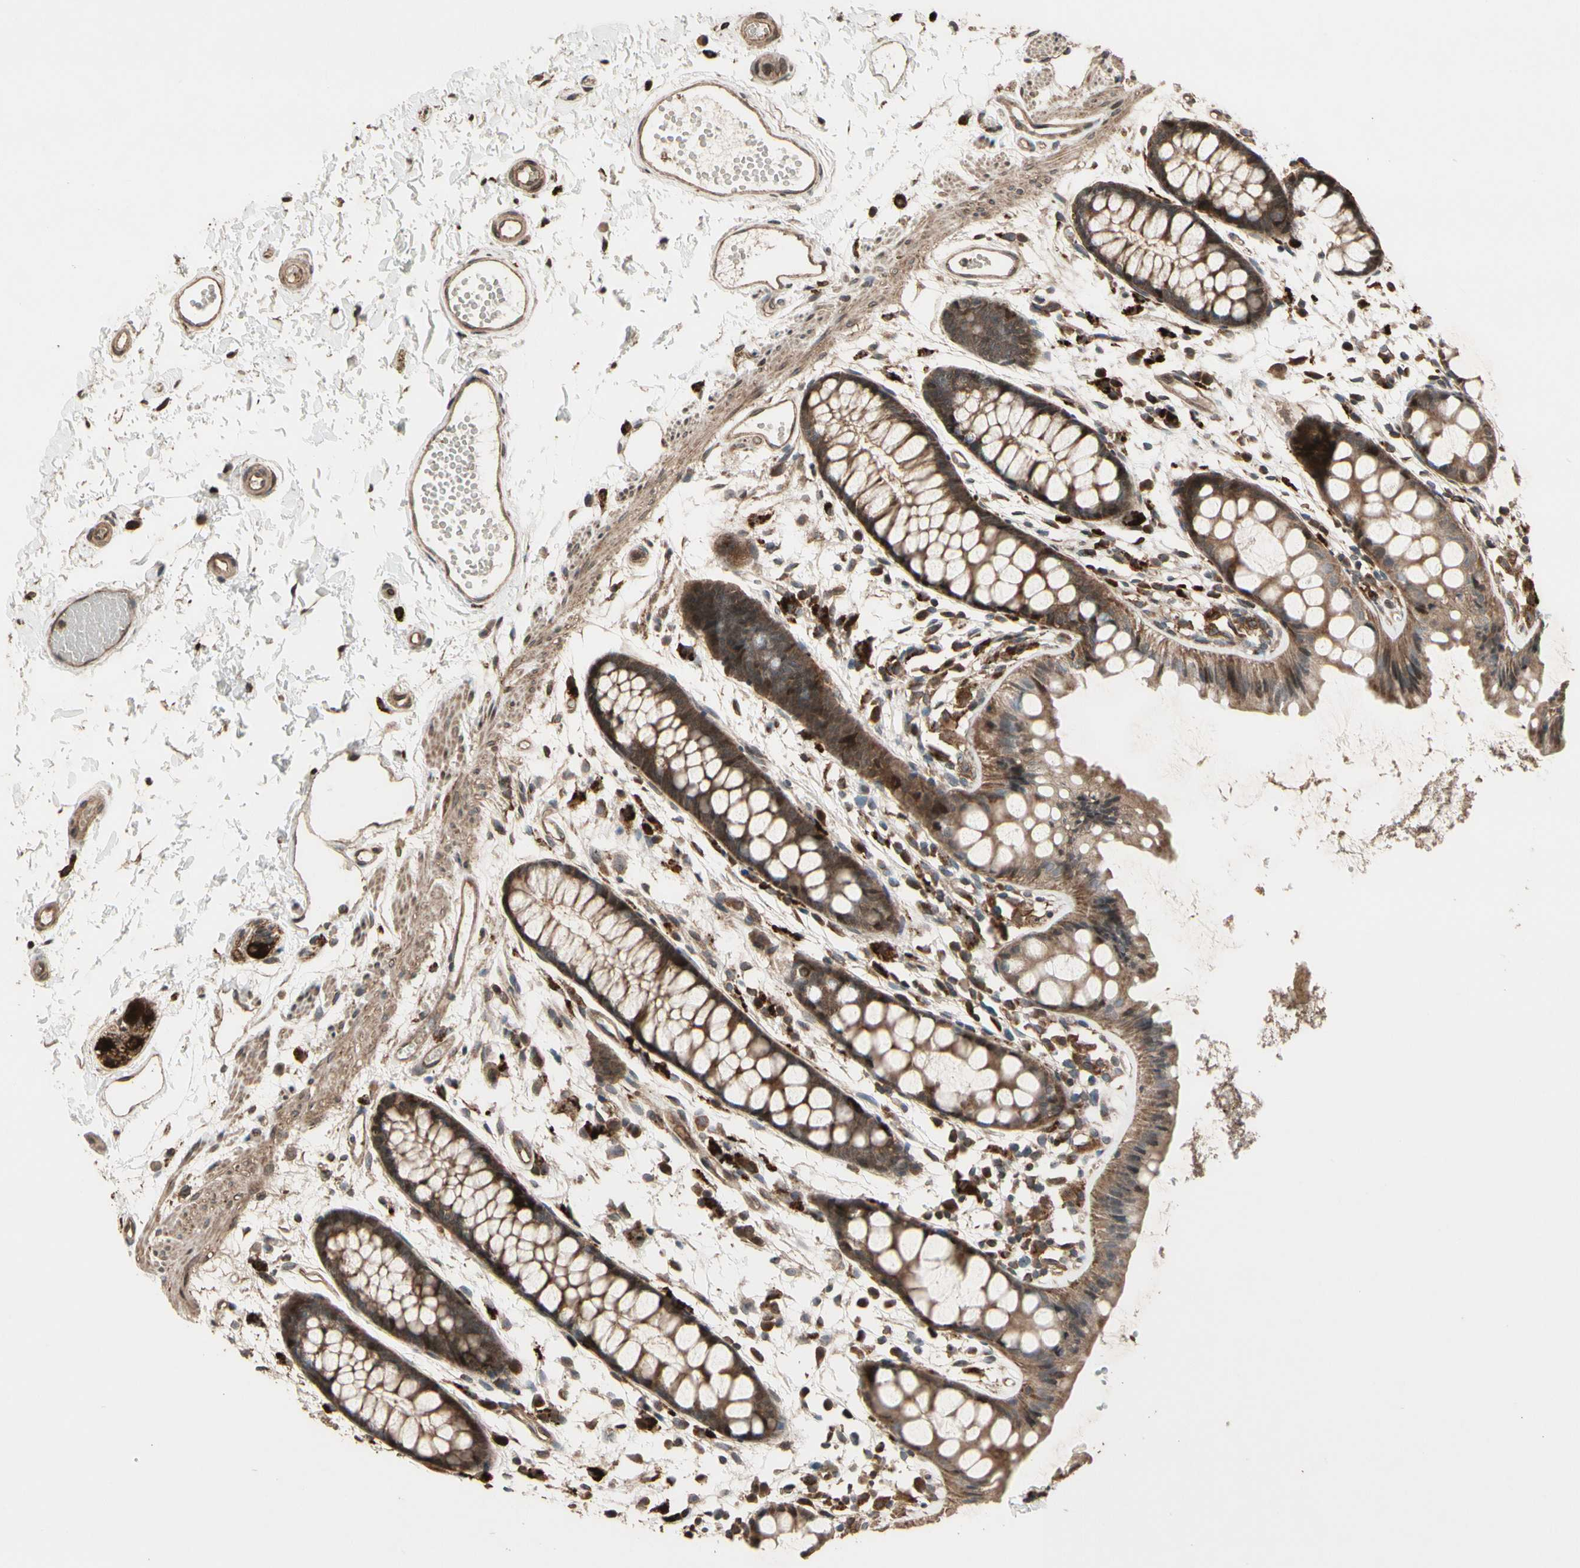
{"staining": {"intensity": "weak", "quantity": ">75%", "location": "cytoplasmic/membranous"}, "tissue": "rectum", "cell_type": "Glandular cells", "image_type": "normal", "snomed": [{"axis": "morphology", "description": "Normal tissue, NOS"}, {"axis": "topography", "description": "Rectum"}], "caption": "Approximately >75% of glandular cells in benign rectum show weak cytoplasmic/membranous protein positivity as visualized by brown immunohistochemical staining.", "gene": "CSF1R", "patient": {"sex": "female", "age": 66}}